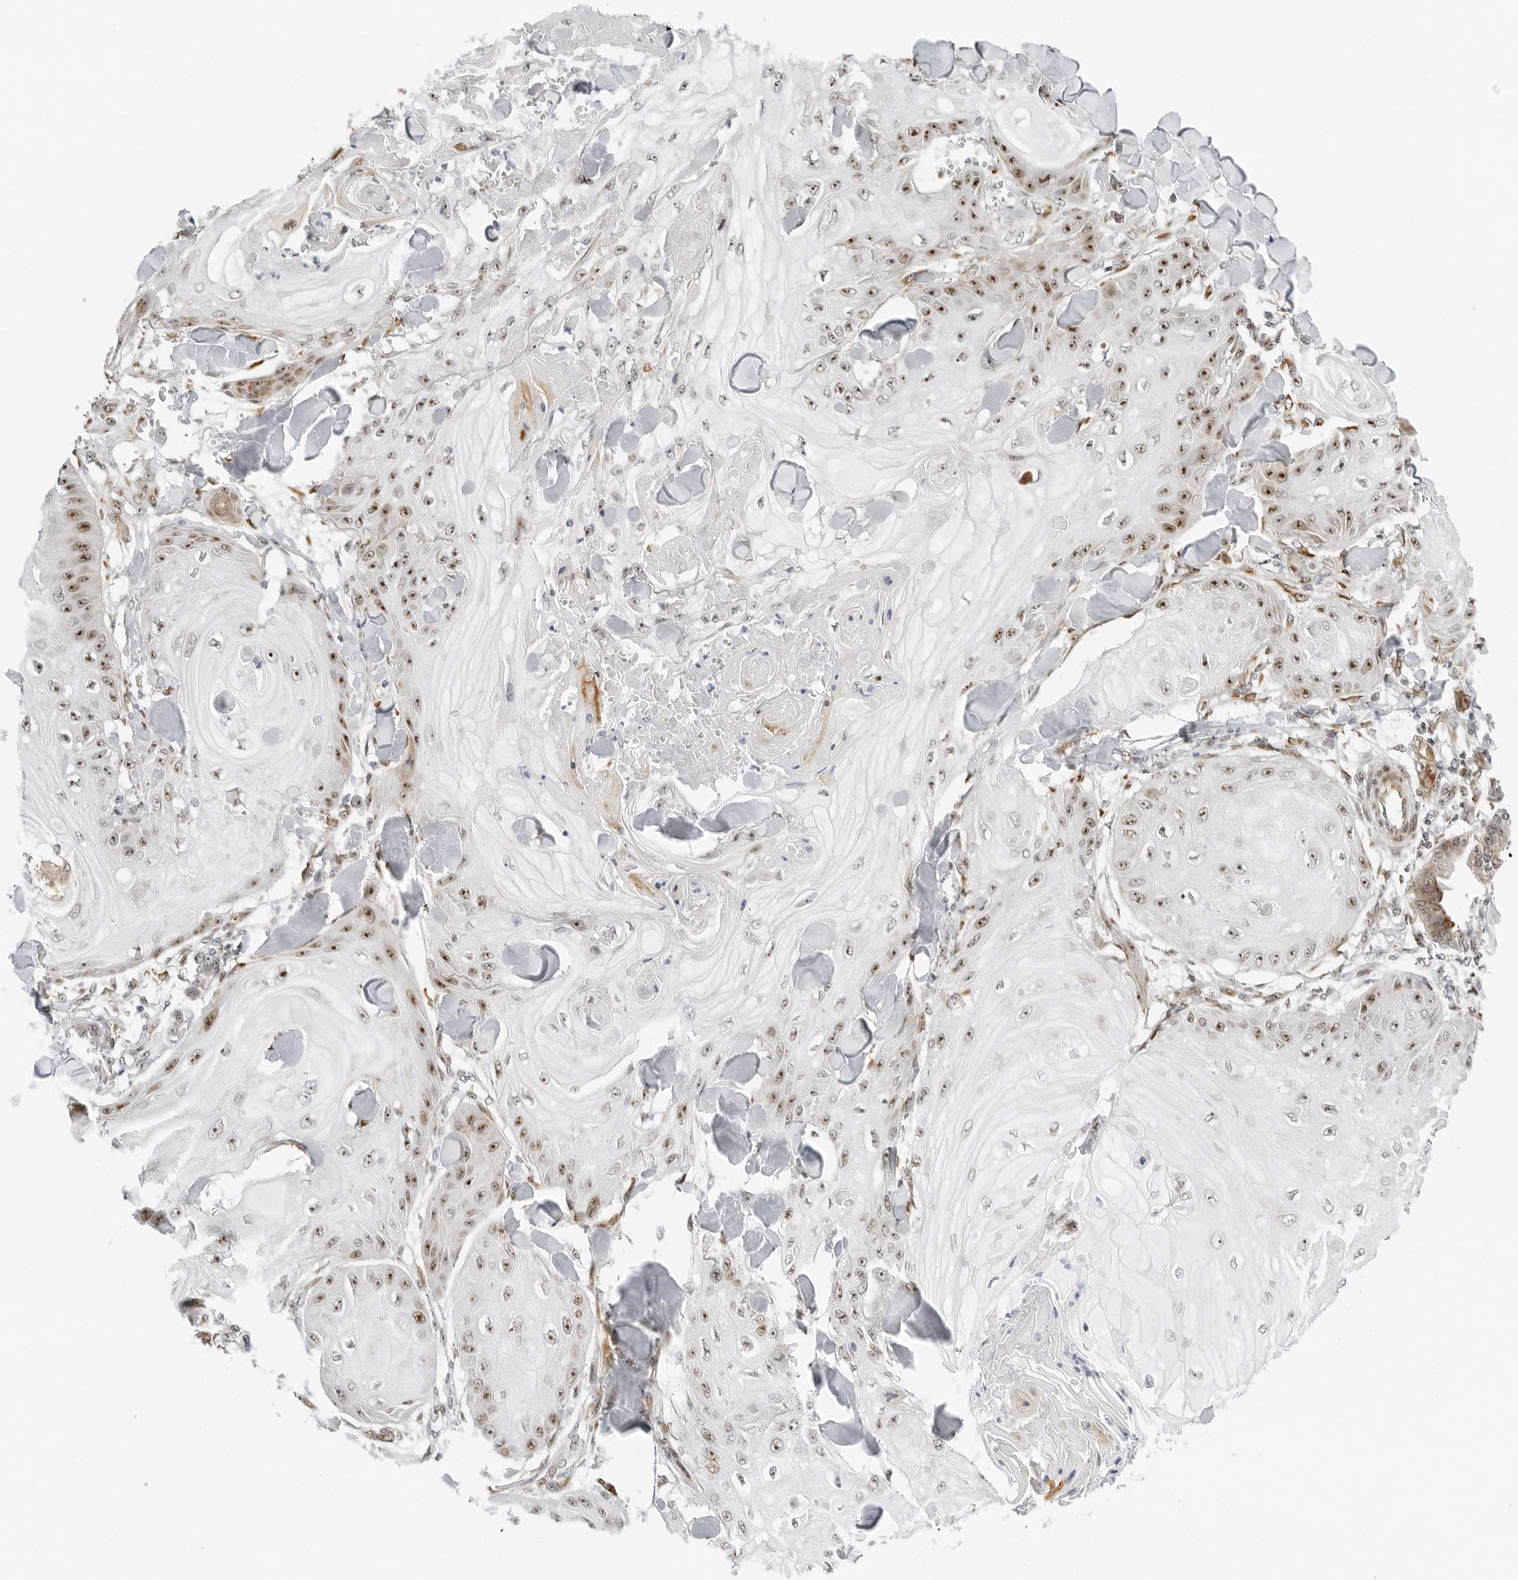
{"staining": {"intensity": "moderate", "quantity": "25%-75%", "location": "nuclear"}, "tissue": "skin cancer", "cell_type": "Tumor cells", "image_type": "cancer", "snomed": [{"axis": "morphology", "description": "Squamous cell carcinoma, NOS"}, {"axis": "topography", "description": "Skin"}], "caption": "Squamous cell carcinoma (skin) stained with DAB (3,3'-diaminobenzidine) immunohistochemistry (IHC) demonstrates medium levels of moderate nuclear staining in about 25%-75% of tumor cells.", "gene": "RIMKLA", "patient": {"sex": "male", "age": 74}}